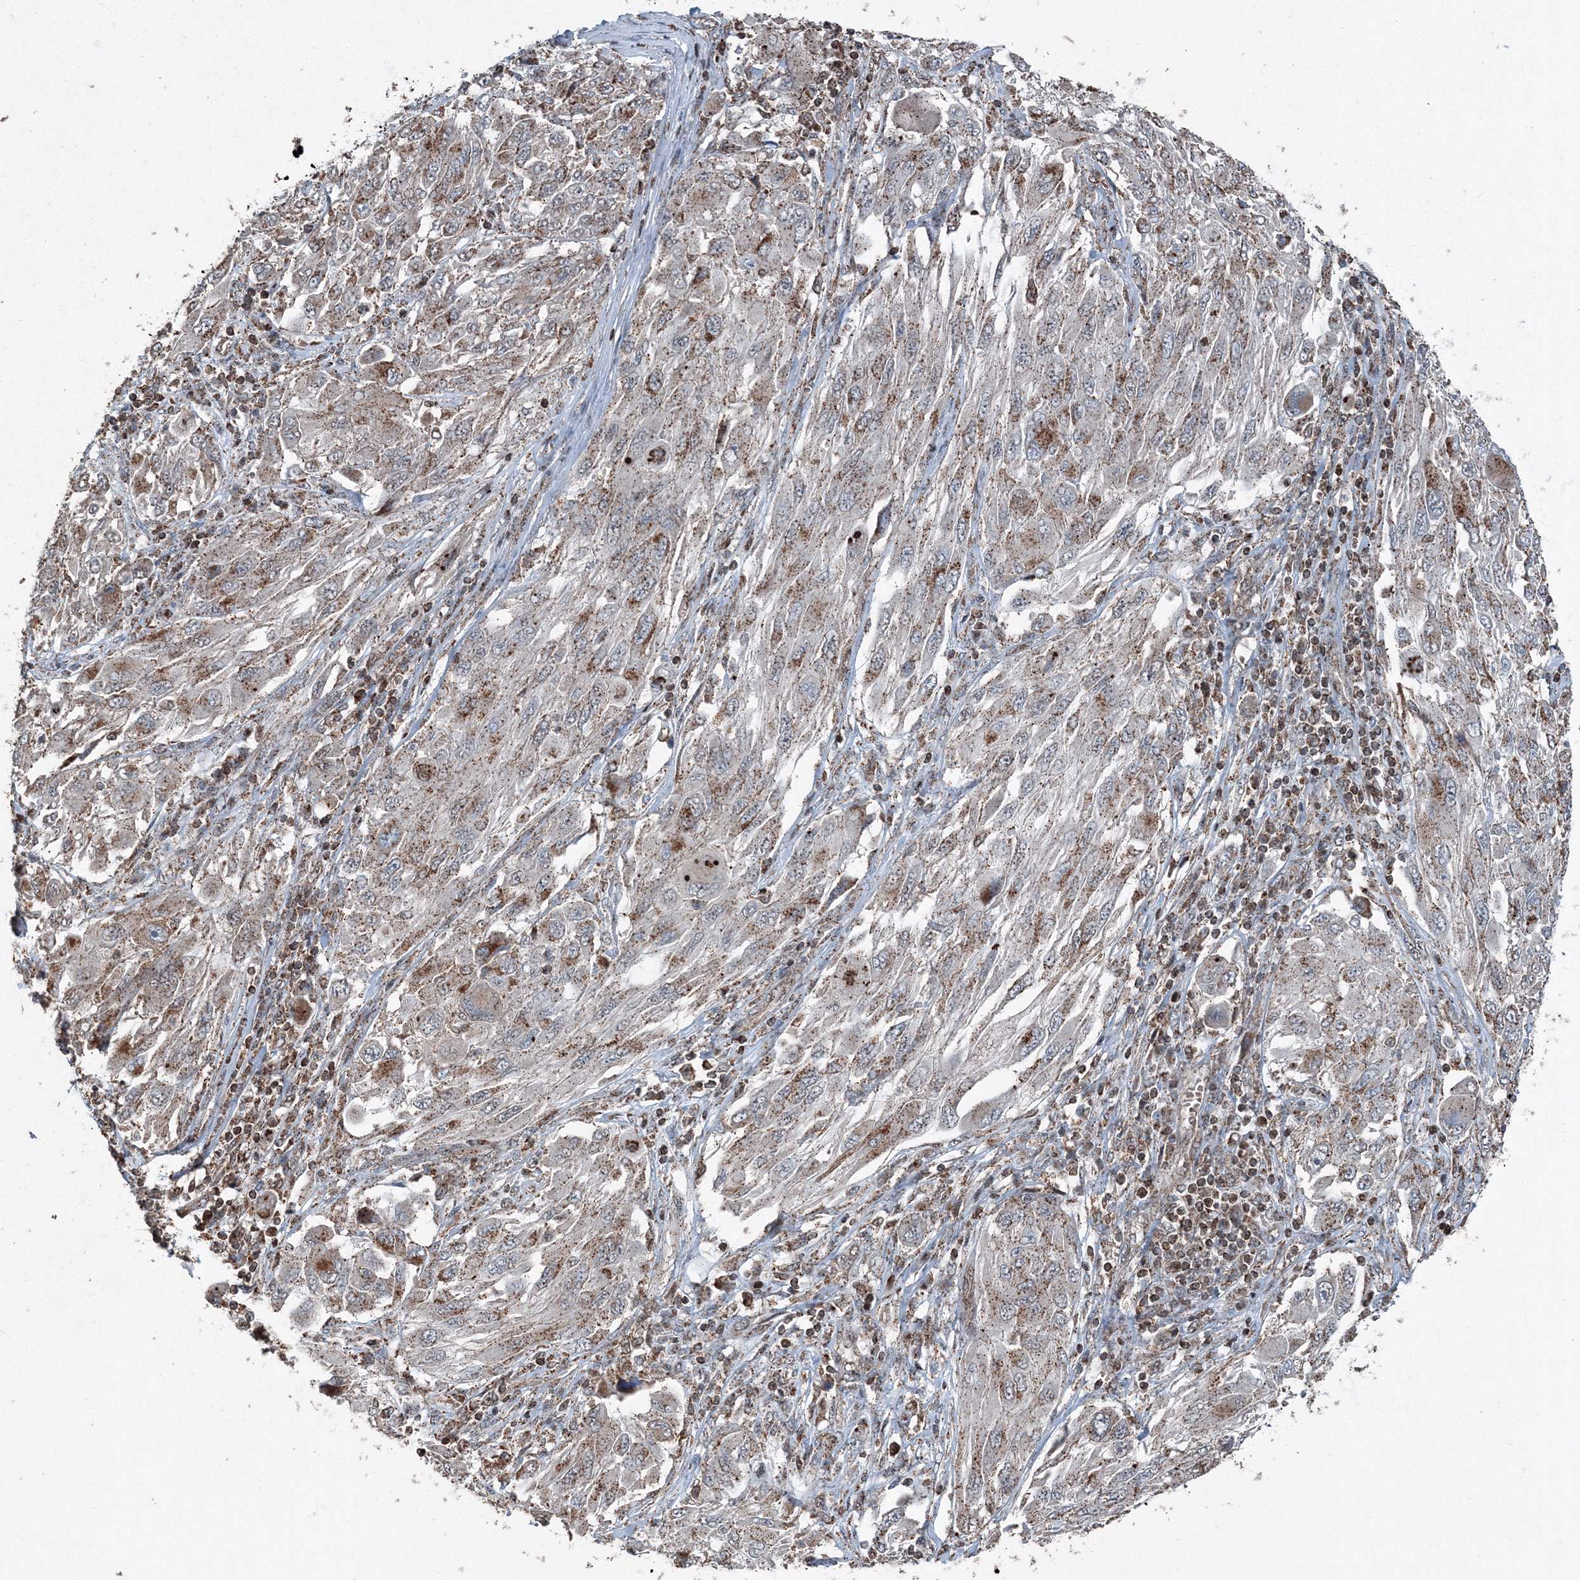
{"staining": {"intensity": "moderate", "quantity": ">75%", "location": "cytoplasmic/membranous"}, "tissue": "melanoma", "cell_type": "Tumor cells", "image_type": "cancer", "snomed": [{"axis": "morphology", "description": "Malignant melanoma, NOS"}, {"axis": "topography", "description": "Skin"}], "caption": "Immunohistochemistry (DAB (3,3'-diaminobenzidine)) staining of malignant melanoma displays moderate cytoplasmic/membranous protein staining in approximately >75% of tumor cells.", "gene": "AASDH", "patient": {"sex": "female", "age": 91}}